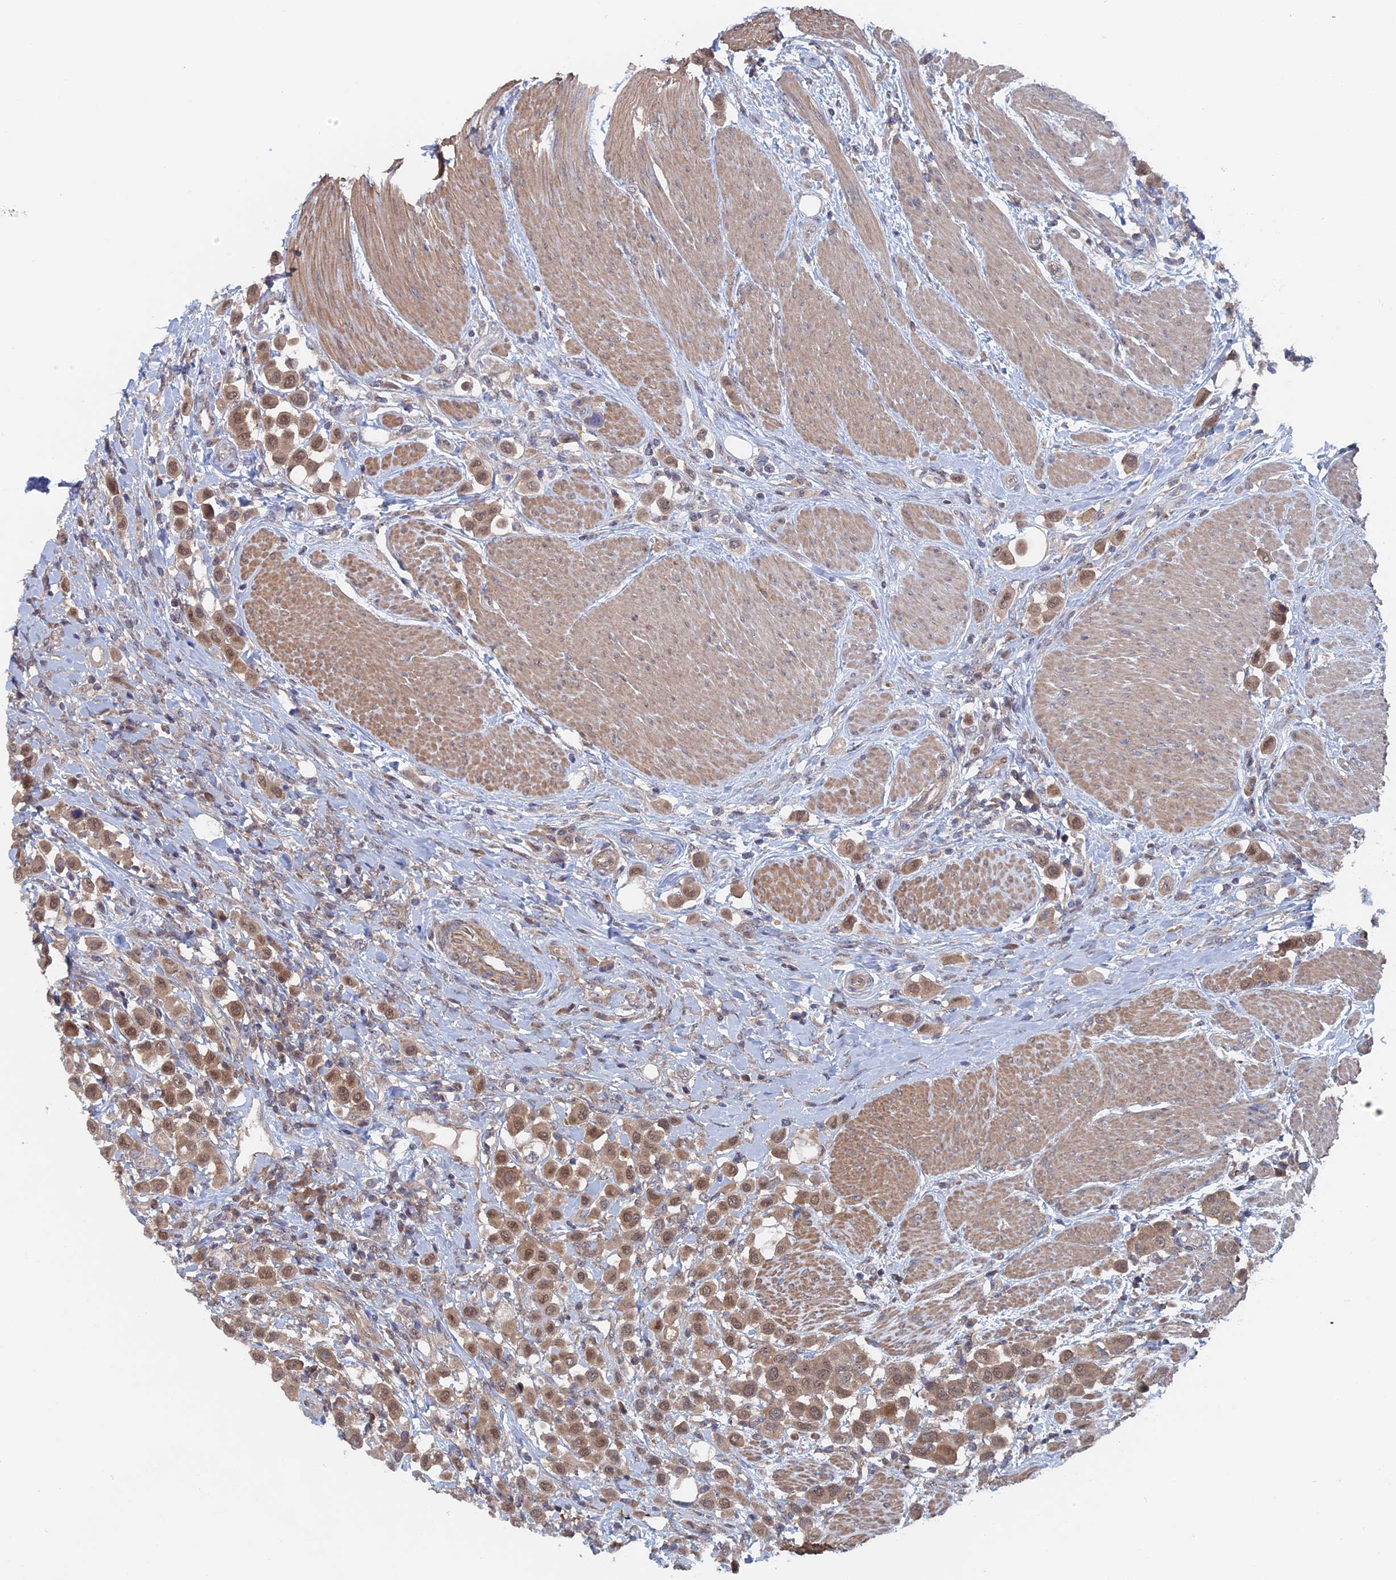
{"staining": {"intensity": "moderate", "quantity": ">75%", "location": "cytoplasmic/membranous,nuclear"}, "tissue": "urothelial cancer", "cell_type": "Tumor cells", "image_type": "cancer", "snomed": [{"axis": "morphology", "description": "Urothelial carcinoma, High grade"}, {"axis": "topography", "description": "Urinary bladder"}], "caption": "Moderate cytoplasmic/membranous and nuclear positivity is seen in approximately >75% of tumor cells in high-grade urothelial carcinoma.", "gene": "ELOVL6", "patient": {"sex": "male", "age": 50}}